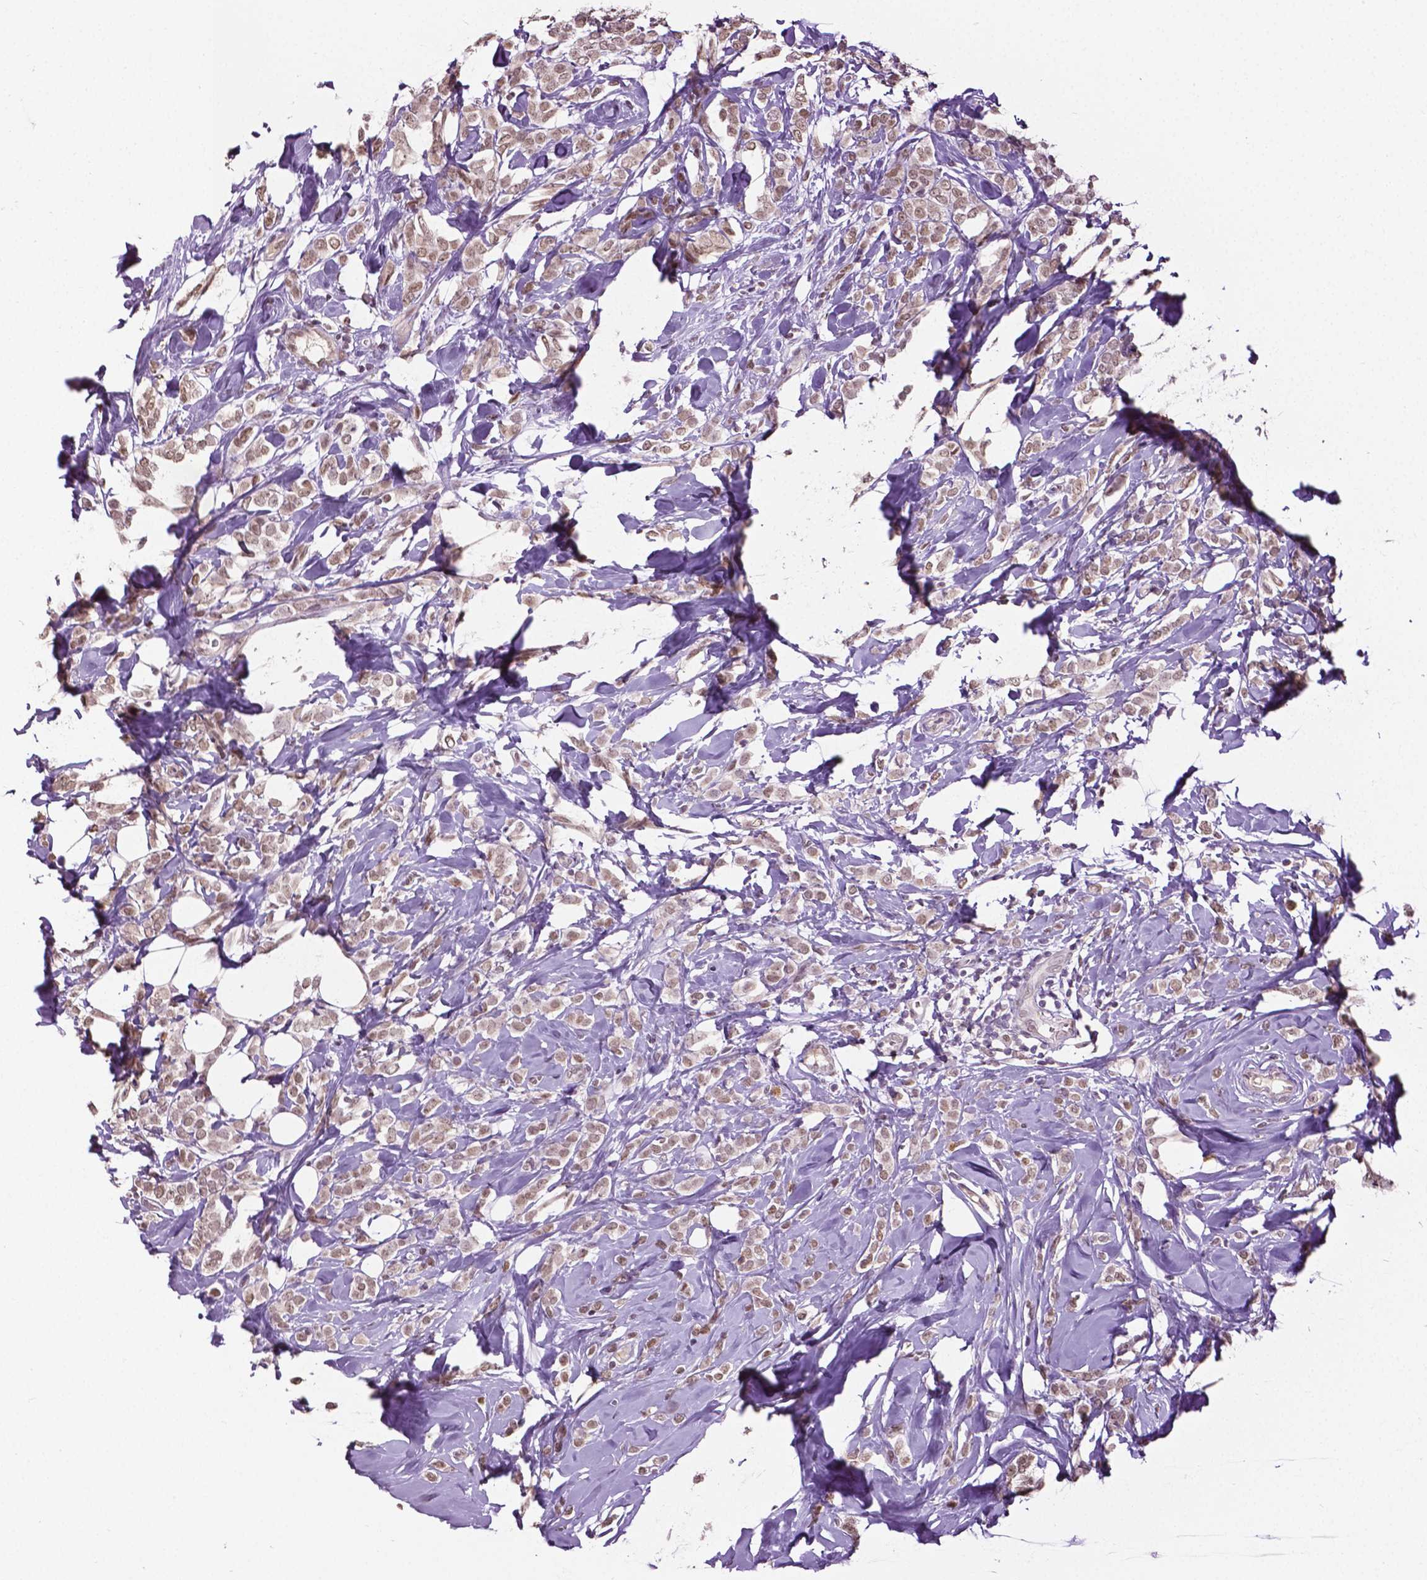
{"staining": {"intensity": "moderate", "quantity": ">75%", "location": "nuclear"}, "tissue": "breast cancer", "cell_type": "Tumor cells", "image_type": "cancer", "snomed": [{"axis": "morphology", "description": "Lobular carcinoma"}, {"axis": "topography", "description": "Breast"}], "caption": "Immunohistochemical staining of breast lobular carcinoma exhibits medium levels of moderate nuclear positivity in approximately >75% of tumor cells.", "gene": "DLX5", "patient": {"sex": "female", "age": 49}}